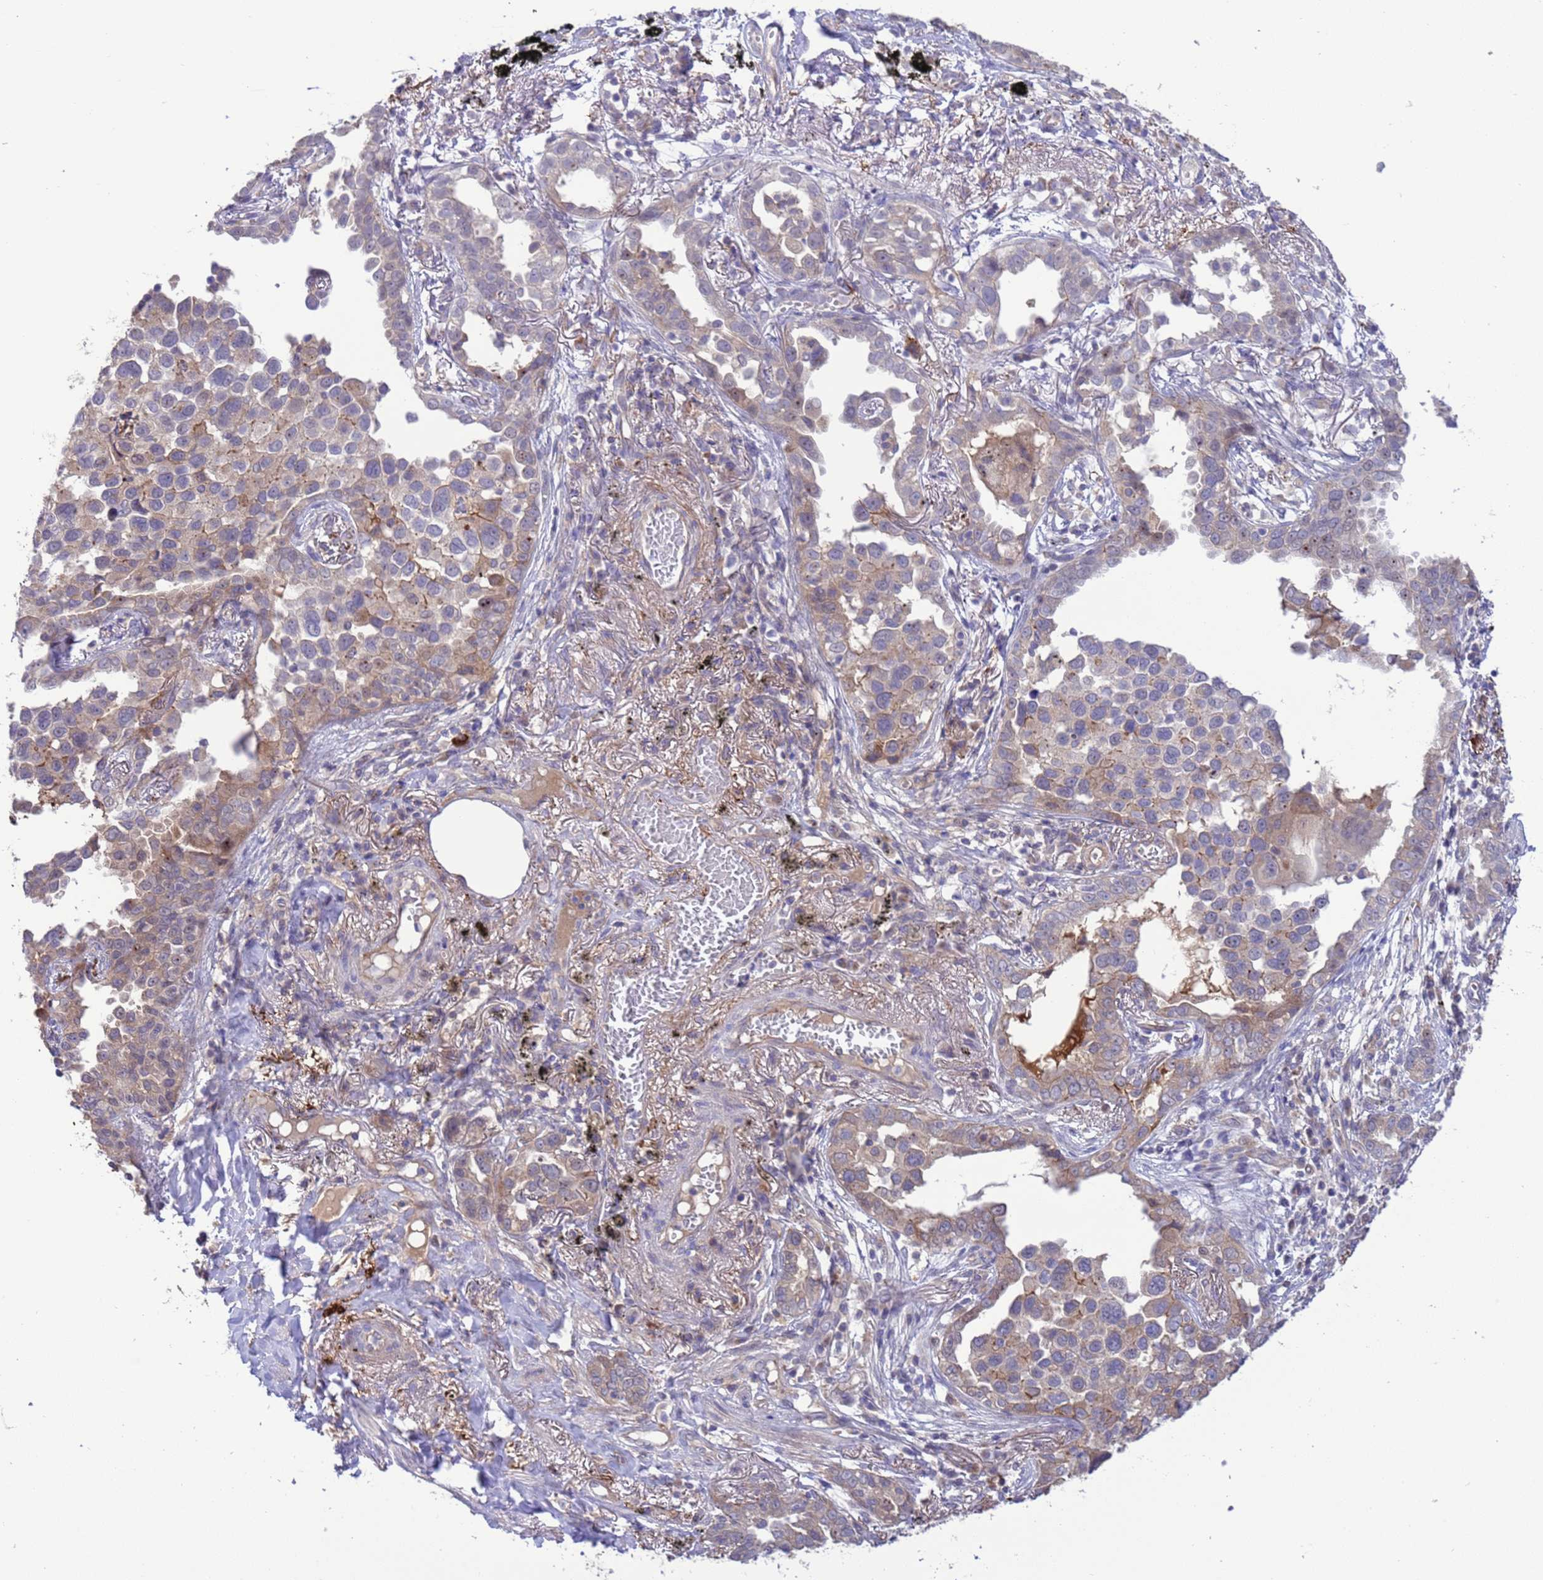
{"staining": {"intensity": "moderate", "quantity": "<25%", "location": "cytoplasmic/membranous"}, "tissue": "lung cancer", "cell_type": "Tumor cells", "image_type": "cancer", "snomed": [{"axis": "morphology", "description": "Adenocarcinoma, NOS"}, {"axis": "topography", "description": "Lung"}], "caption": "The photomicrograph shows immunohistochemical staining of lung cancer. There is moderate cytoplasmic/membranous expression is present in approximately <25% of tumor cells.", "gene": "GJA10", "patient": {"sex": "male", "age": 67}}